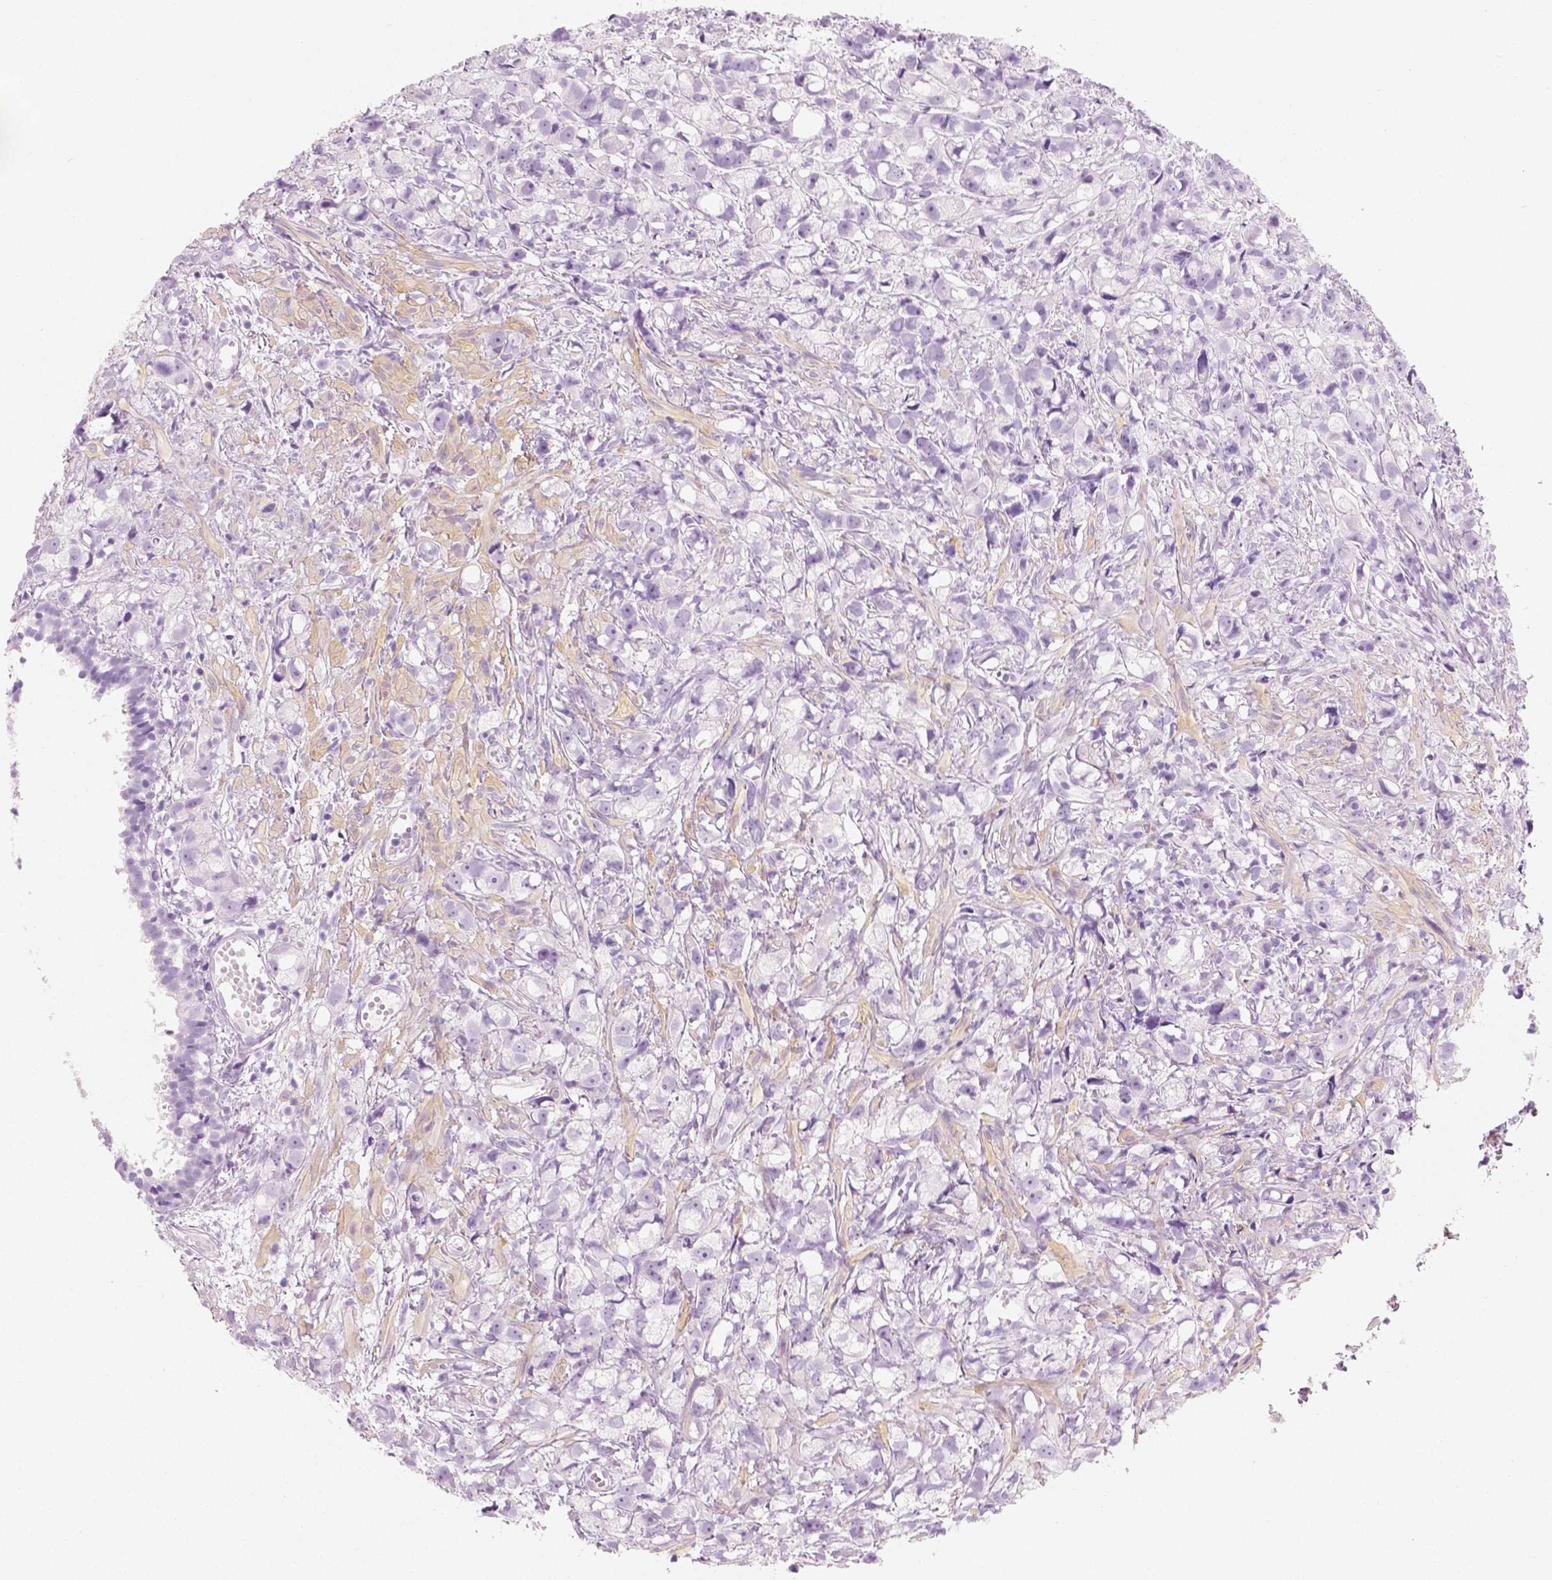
{"staining": {"intensity": "negative", "quantity": "none", "location": "none"}, "tissue": "prostate cancer", "cell_type": "Tumor cells", "image_type": "cancer", "snomed": [{"axis": "morphology", "description": "Adenocarcinoma, High grade"}, {"axis": "topography", "description": "Prostate"}], "caption": "IHC micrograph of neoplastic tissue: human high-grade adenocarcinoma (prostate) stained with DAB (3,3'-diaminobenzidine) shows no significant protein staining in tumor cells. (DAB immunohistochemistry (IHC) visualized using brightfield microscopy, high magnification).", "gene": "PLIN4", "patient": {"sex": "male", "age": 75}}